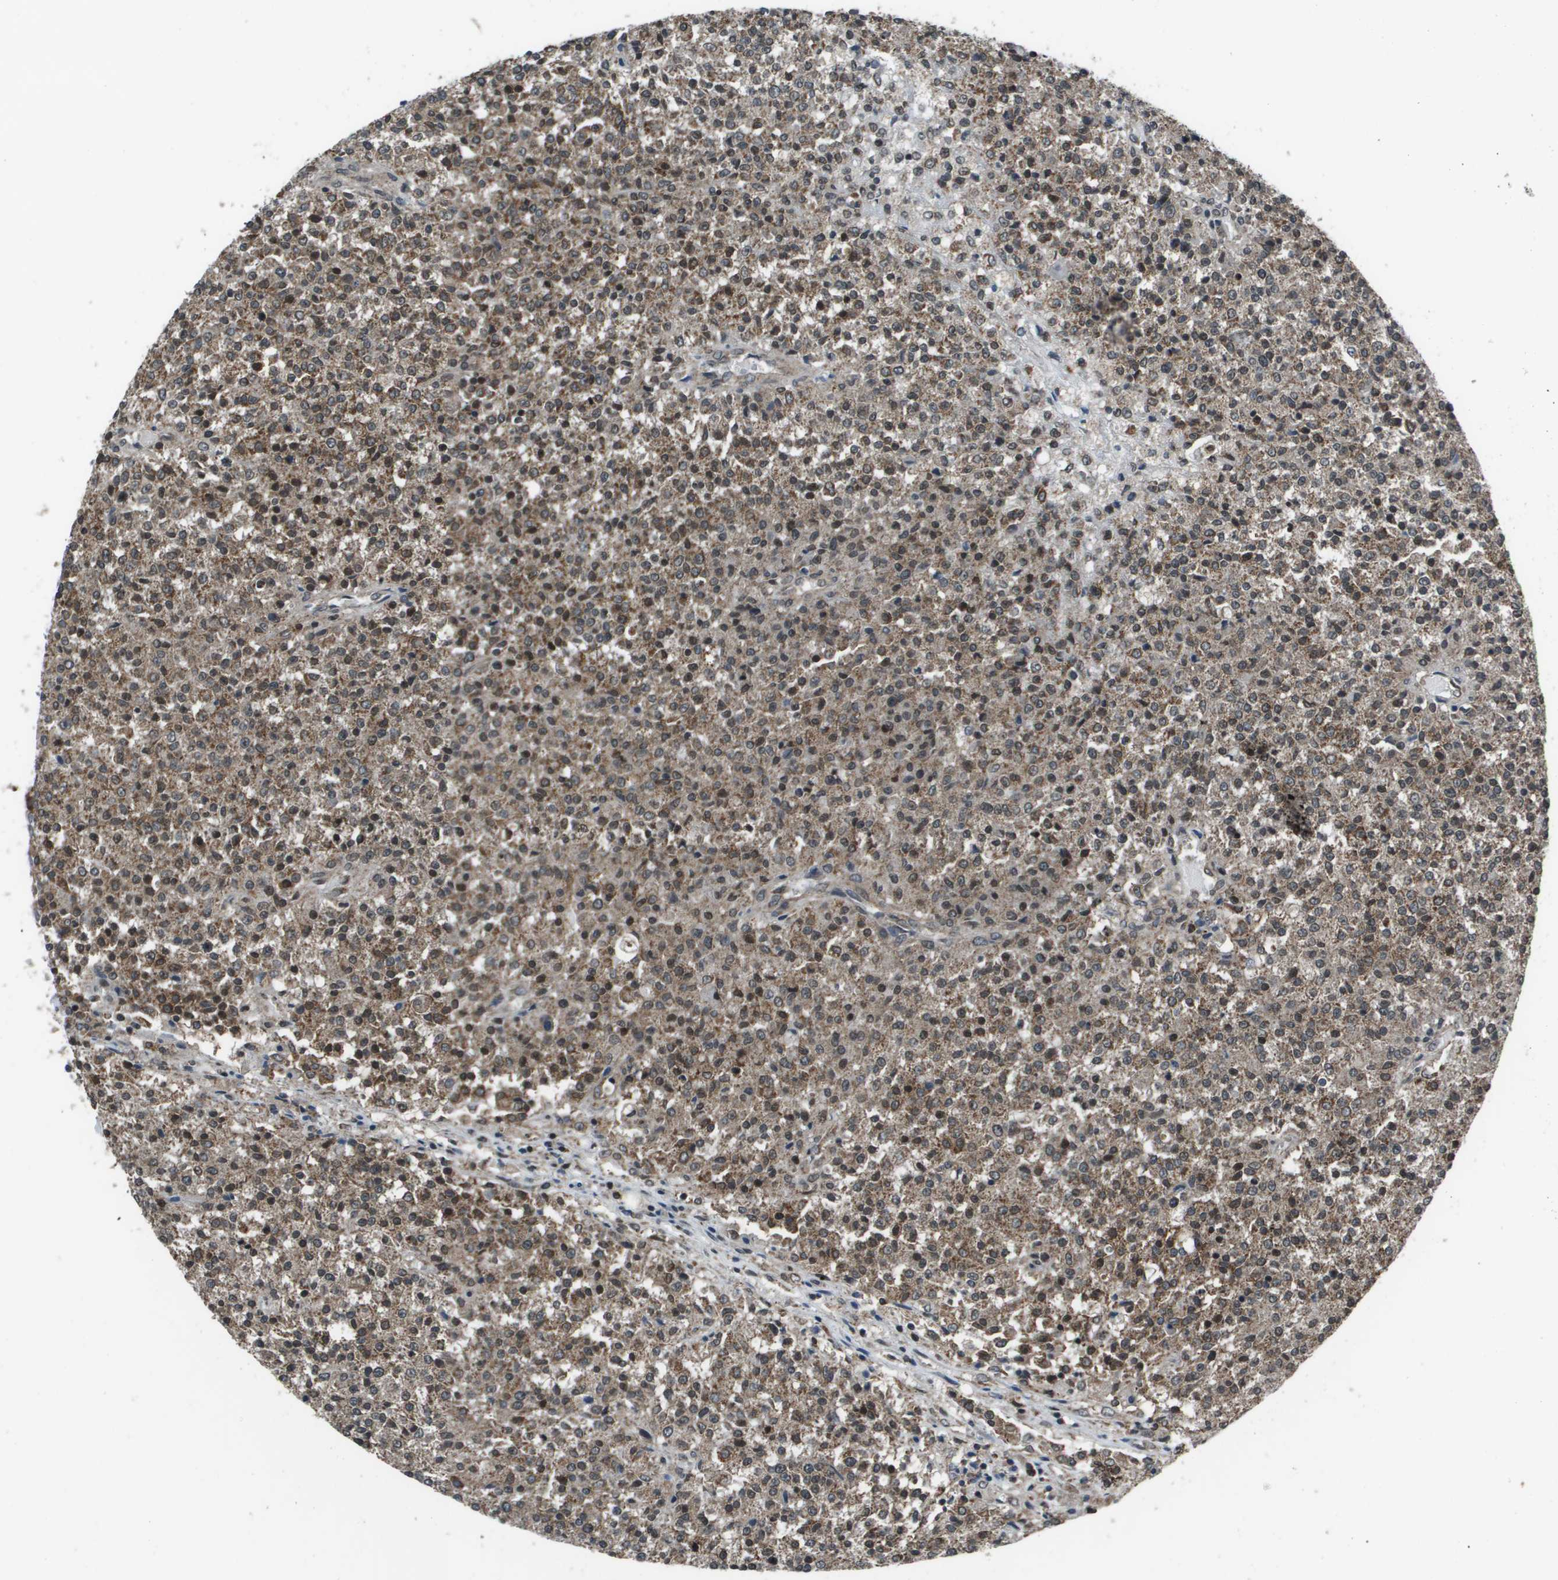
{"staining": {"intensity": "moderate", "quantity": ">75%", "location": "cytoplasmic/membranous"}, "tissue": "testis cancer", "cell_type": "Tumor cells", "image_type": "cancer", "snomed": [{"axis": "morphology", "description": "Seminoma, NOS"}, {"axis": "topography", "description": "Testis"}], "caption": "Brown immunohistochemical staining in human testis seminoma displays moderate cytoplasmic/membranous expression in approximately >75% of tumor cells.", "gene": "PPFIA1", "patient": {"sex": "male", "age": 59}}